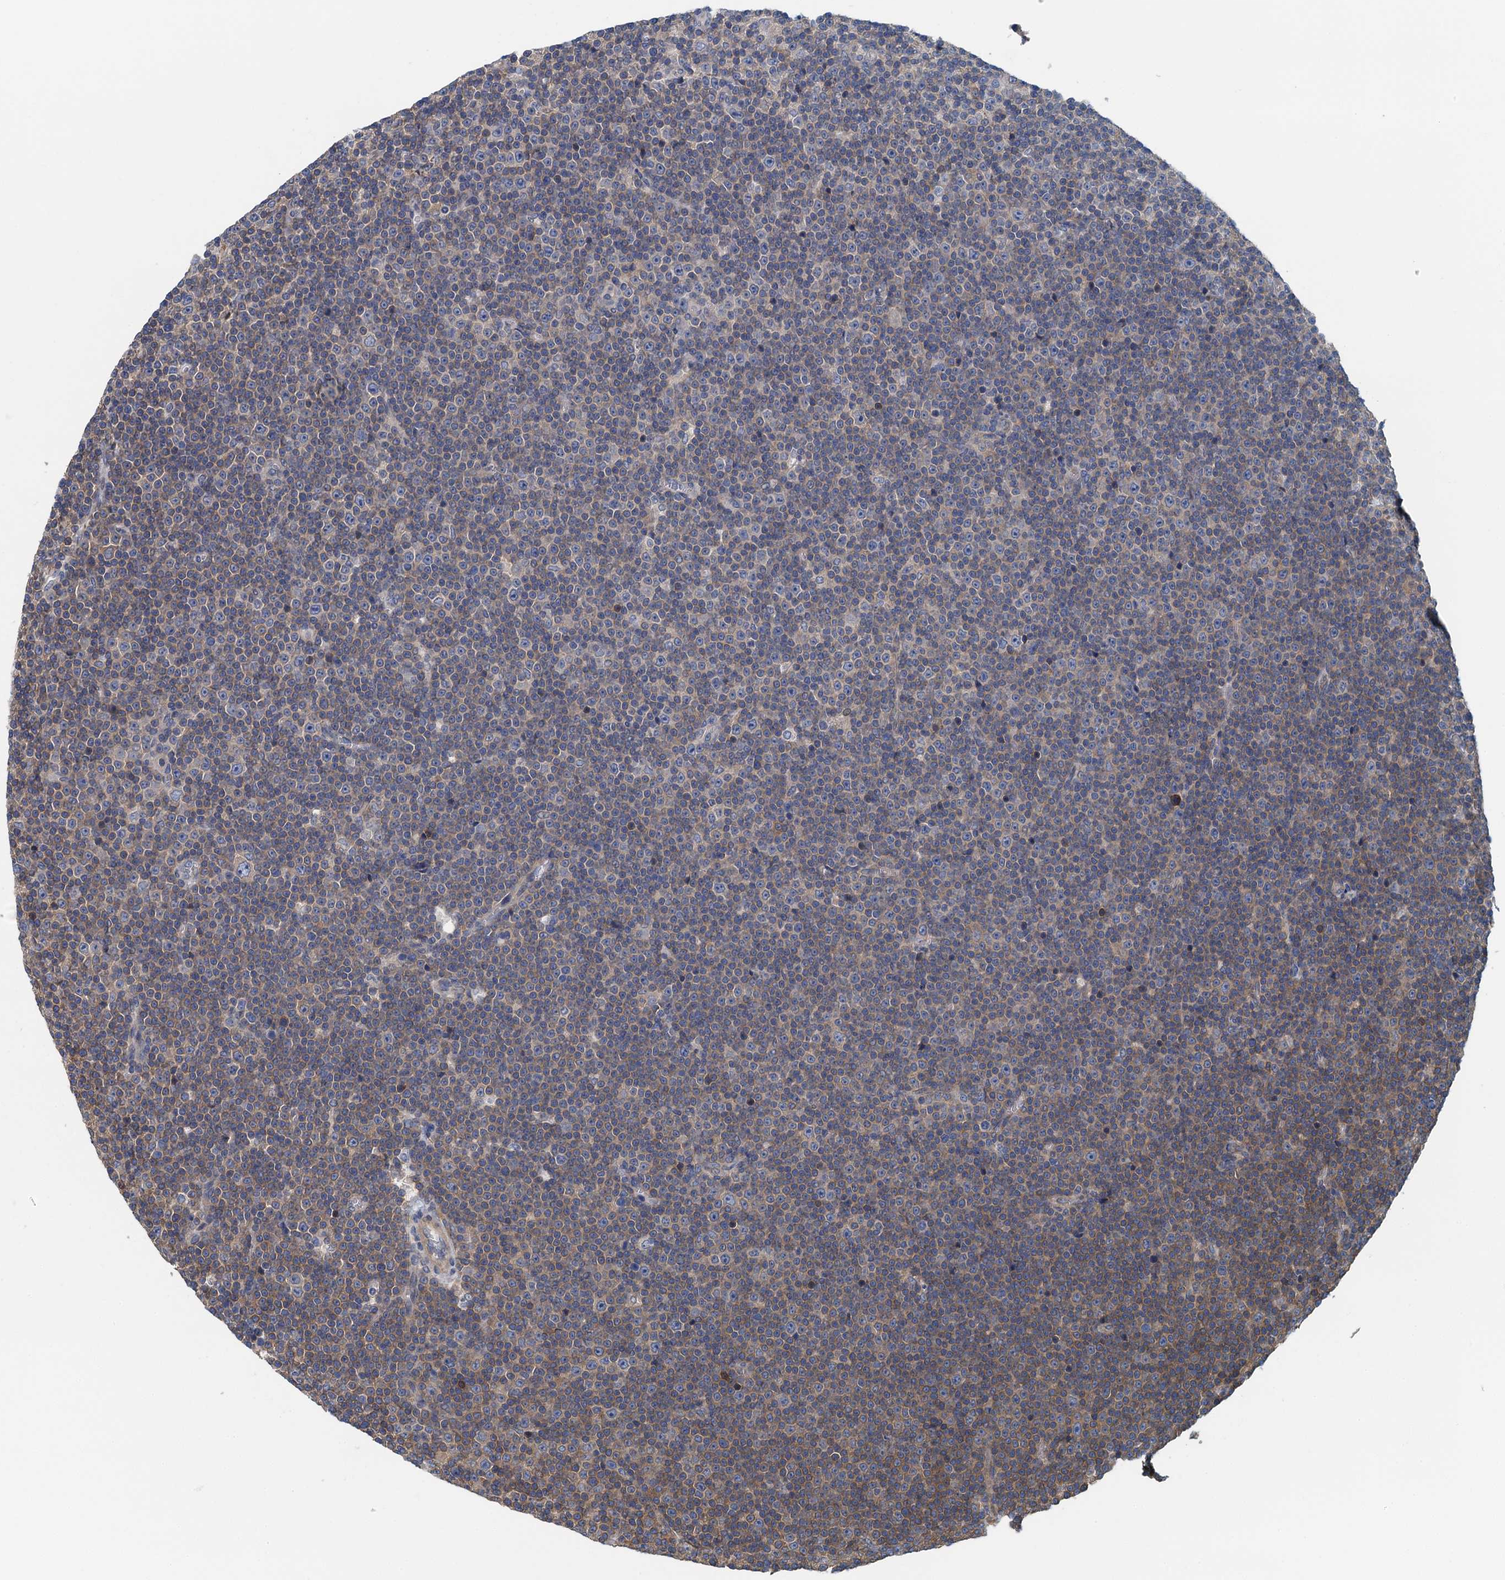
{"staining": {"intensity": "negative", "quantity": "none", "location": "none"}, "tissue": "lymphoma", "cell_type": "Tumor cells", "image_type": "cancer", "snomed": [{"axis": "morphology", "description": "Malignant lymphoma, non-Hodgkin's type, Low grade"}, {"axis": "topography", "description": "Lymph node"}], "caption": "The immunohistochemistry (IHC) photomicrograph has no significant positivity in tumor cells of malignant lymphoma, non-Hodgkin's type (low-grade) tissue.", "gene": "PPP1R14D", "patient": {"sex": "female", "age": 67}}